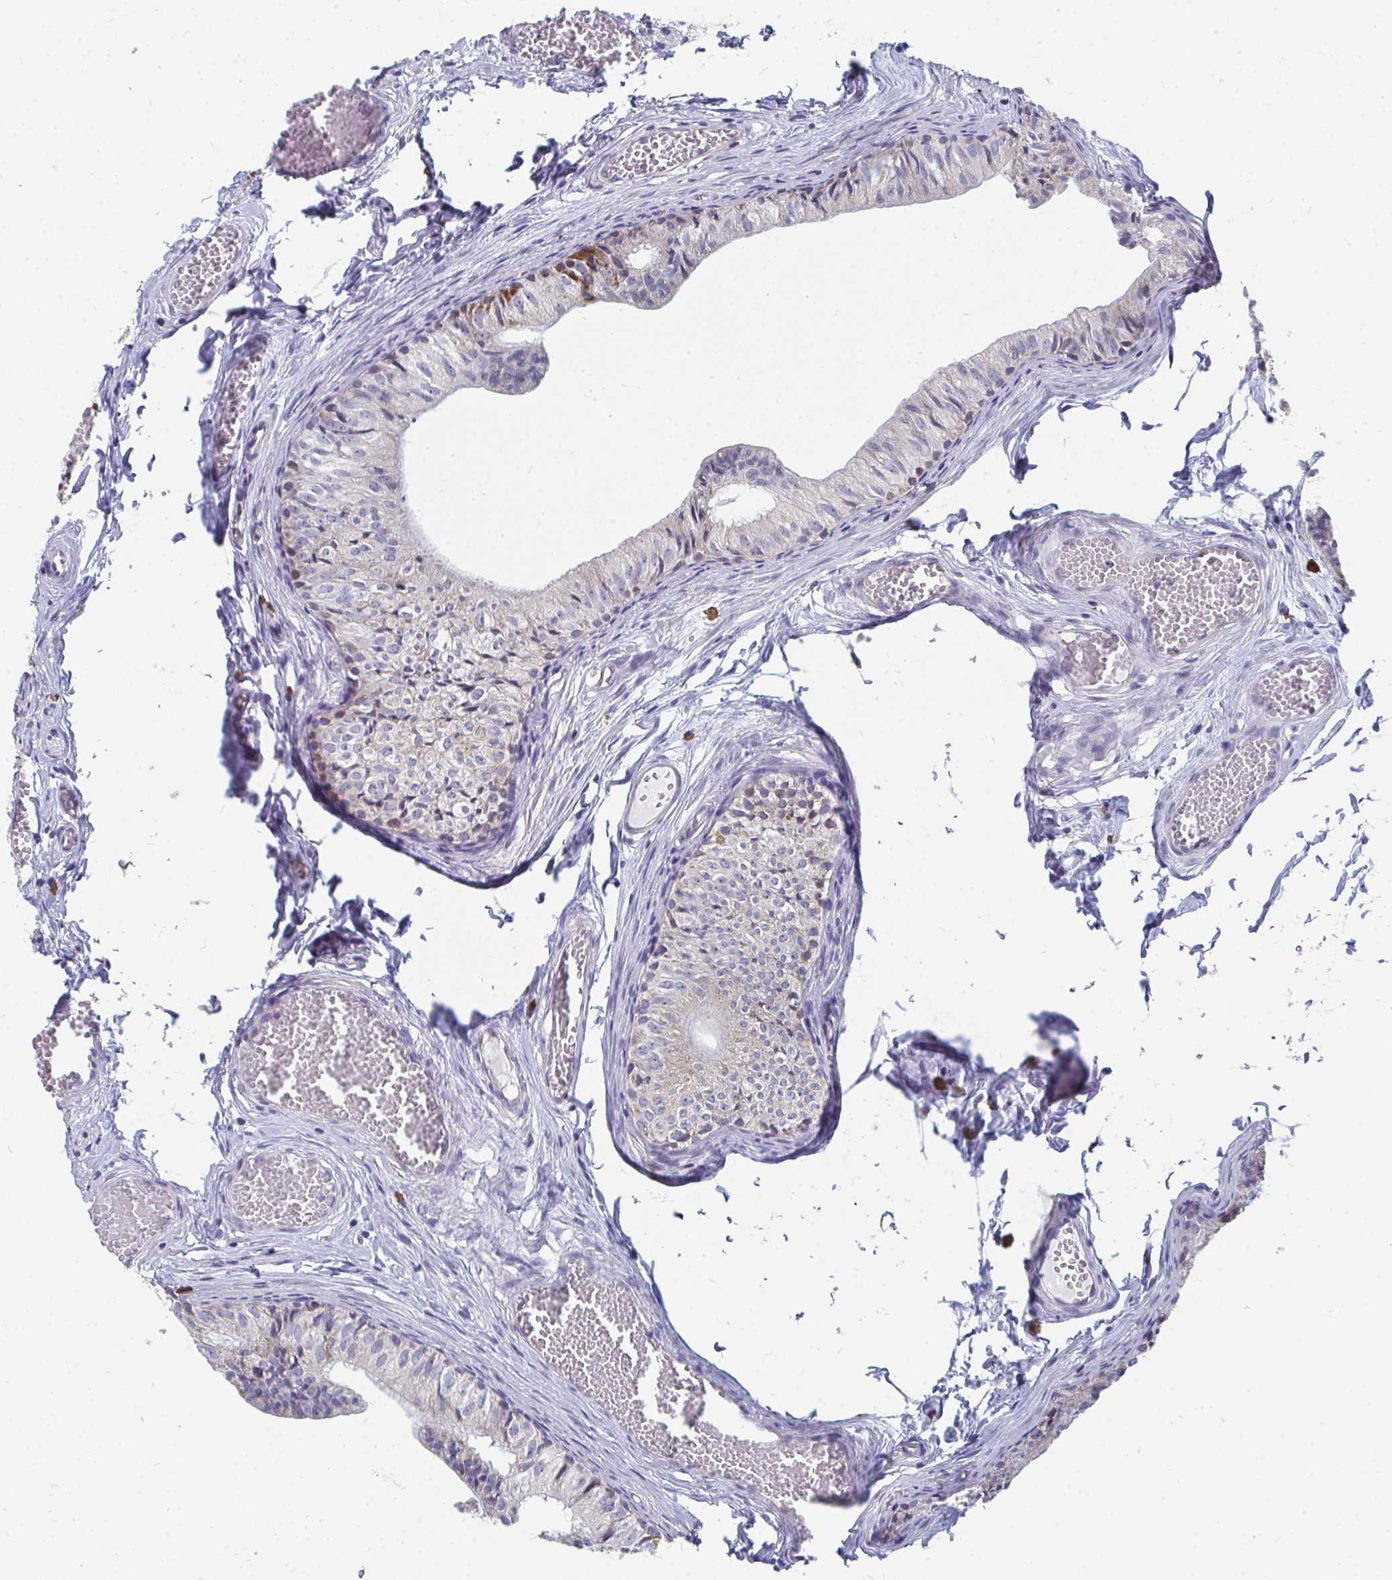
{"staining": {"intensity": "moderate", "quantity": "<25%", "location": "cytoplasmic/membranous"}, "tissue": "epididymis", "cell_type": "Glandular cells", "image_type": "normal", "snomed": [{"axis": "morphology", "description": "Normal tissue, NOS"}, {"axis": "topography", "description": "Epididymis"}], "caption": "DAB immunohistochemical staining of benign human epididymis shows moderate cytoplasmic/membranous protein expression in approximately <25% of glandular cells.", "gene": "PABIR3", "patient": {"sex": "male", "age": 25}}